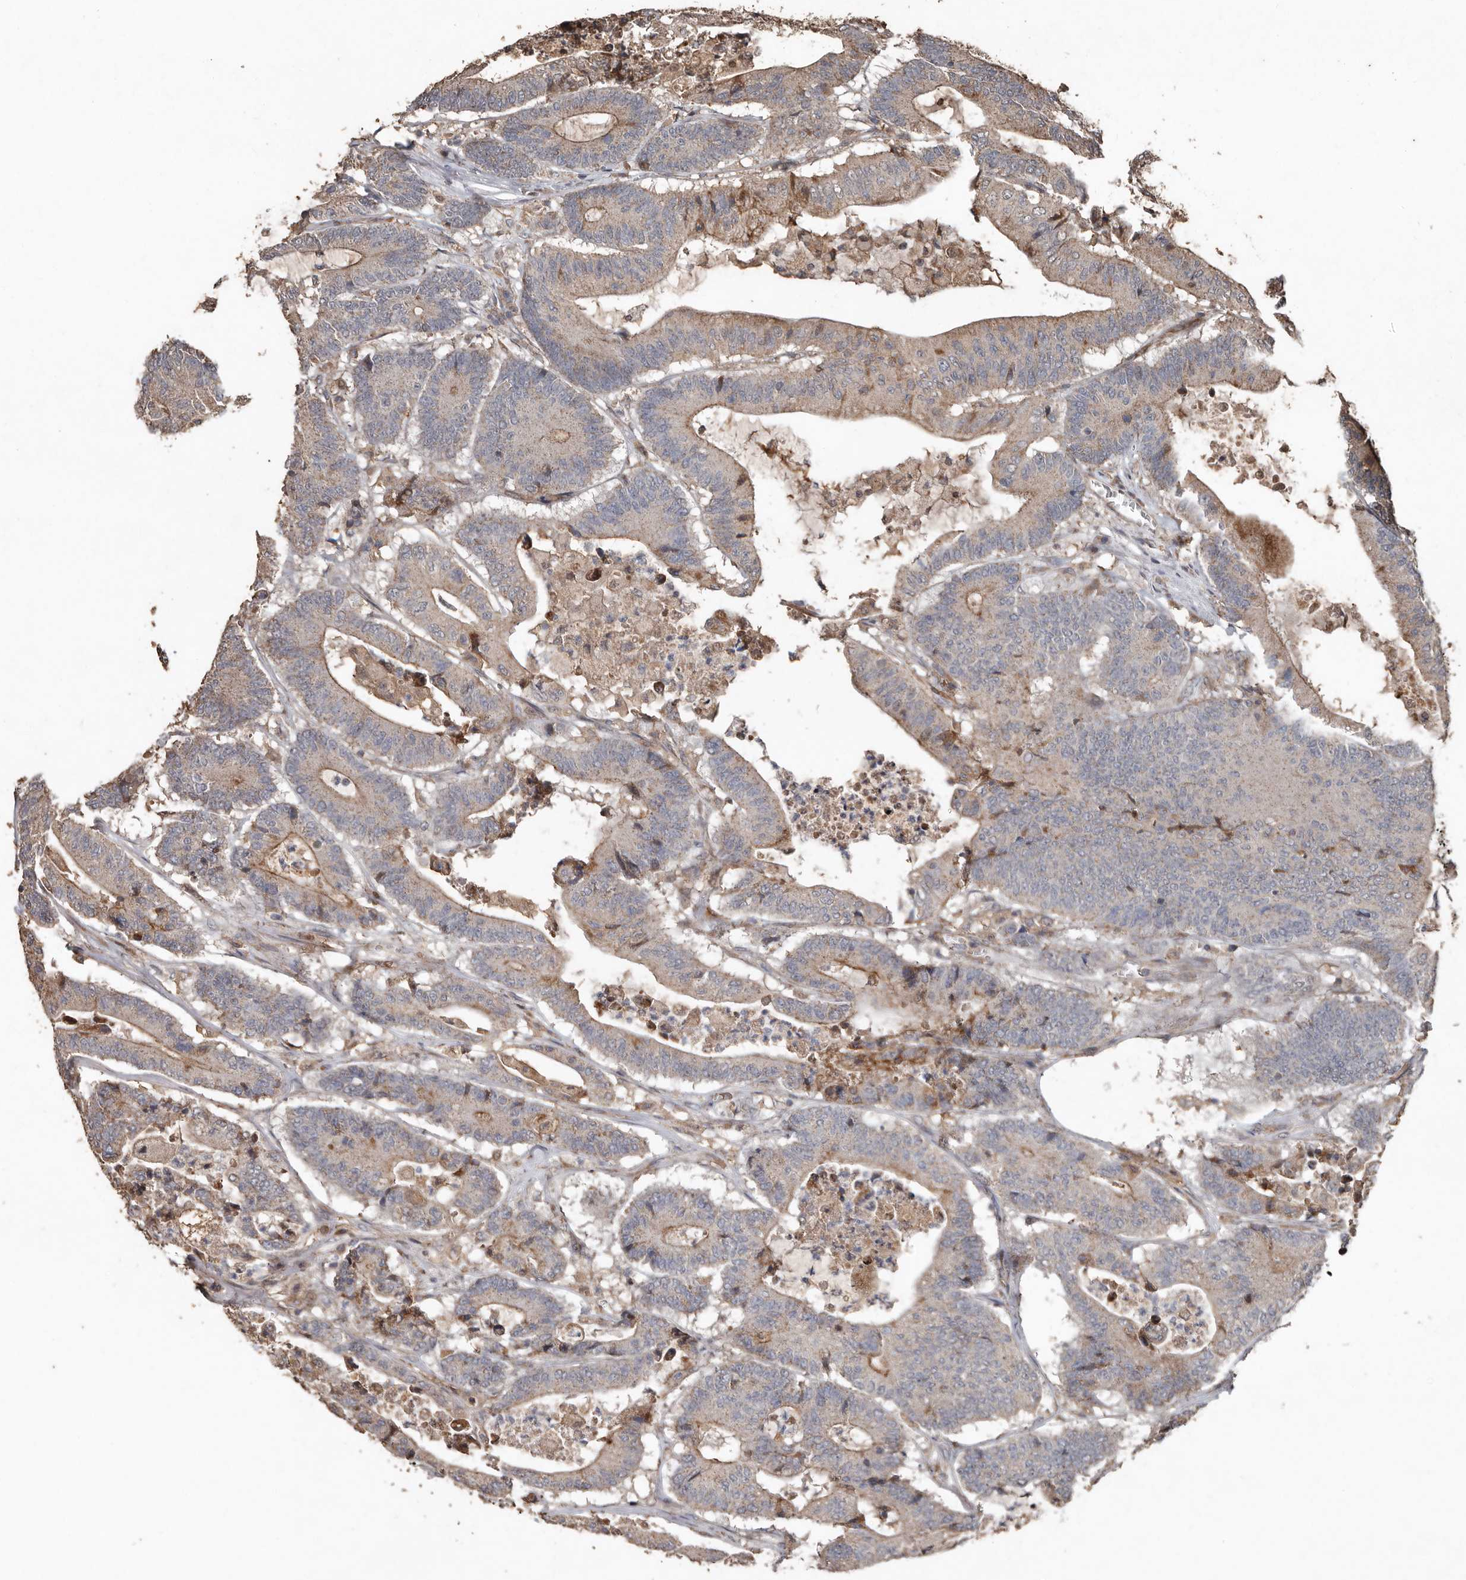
{"staining": {"intensity": "moderate", "quantity": "25%-75%", "location": "cytoplasmic/membranous"}, "tissue": "colorectal cancer", "cell_type": "Tumor cells", "image_type": "cancer", "snomed": [{"axis": "morphology", "description": "Adenocarcinoma, NOS"}, {"axis": "topography", "description": "Colon"}], "caption": "Tumor cells display medium levels of moderate cytoplasmic/membranous staining in approximately 25%-75% of cells in colorectal adenocarcinoma.", "gene": "RANBP17", "patient": {"sex": "female", "age": 84}}